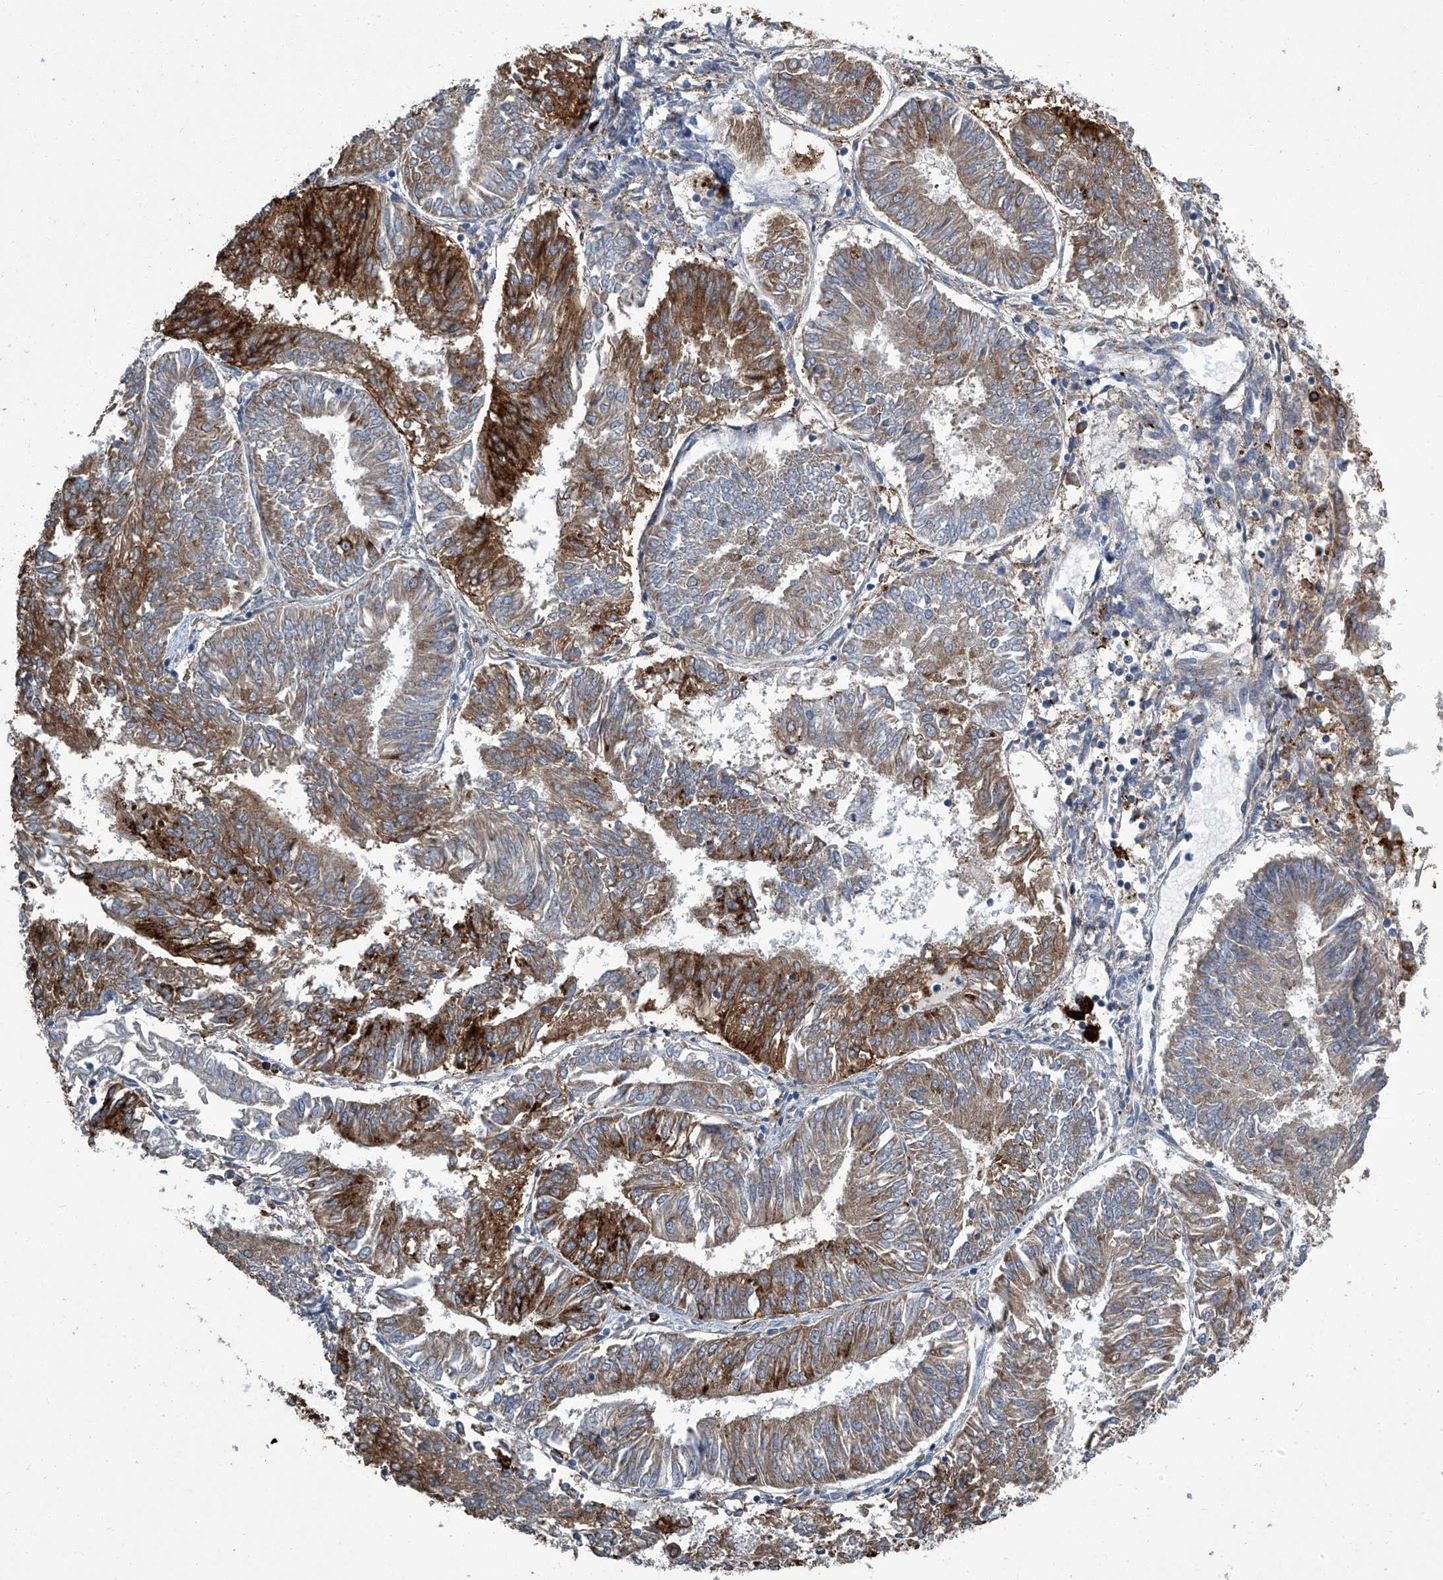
{"staining": {"intensity": "strong", "quantity": "25%-75%", "location": "cytoplasmic/membranous"}, "tissue": "endometrial cancer", "cell_type": "Tumor cells", "image_type": "cancer", "snomed": [{"axis": "morphology", "description": "Adenocarcinoma, NOS"}, {"axis": "topography", "description": "Endometrium"}], "caption": "A photomicrograph of human adenocarcinoma (endometrial) stained for a protein exhibits strong cytoplasmic/membranous brown staining in tumor cells.", "gene": "FAM167A", "patient": {"sex": "female", "age": 58}}